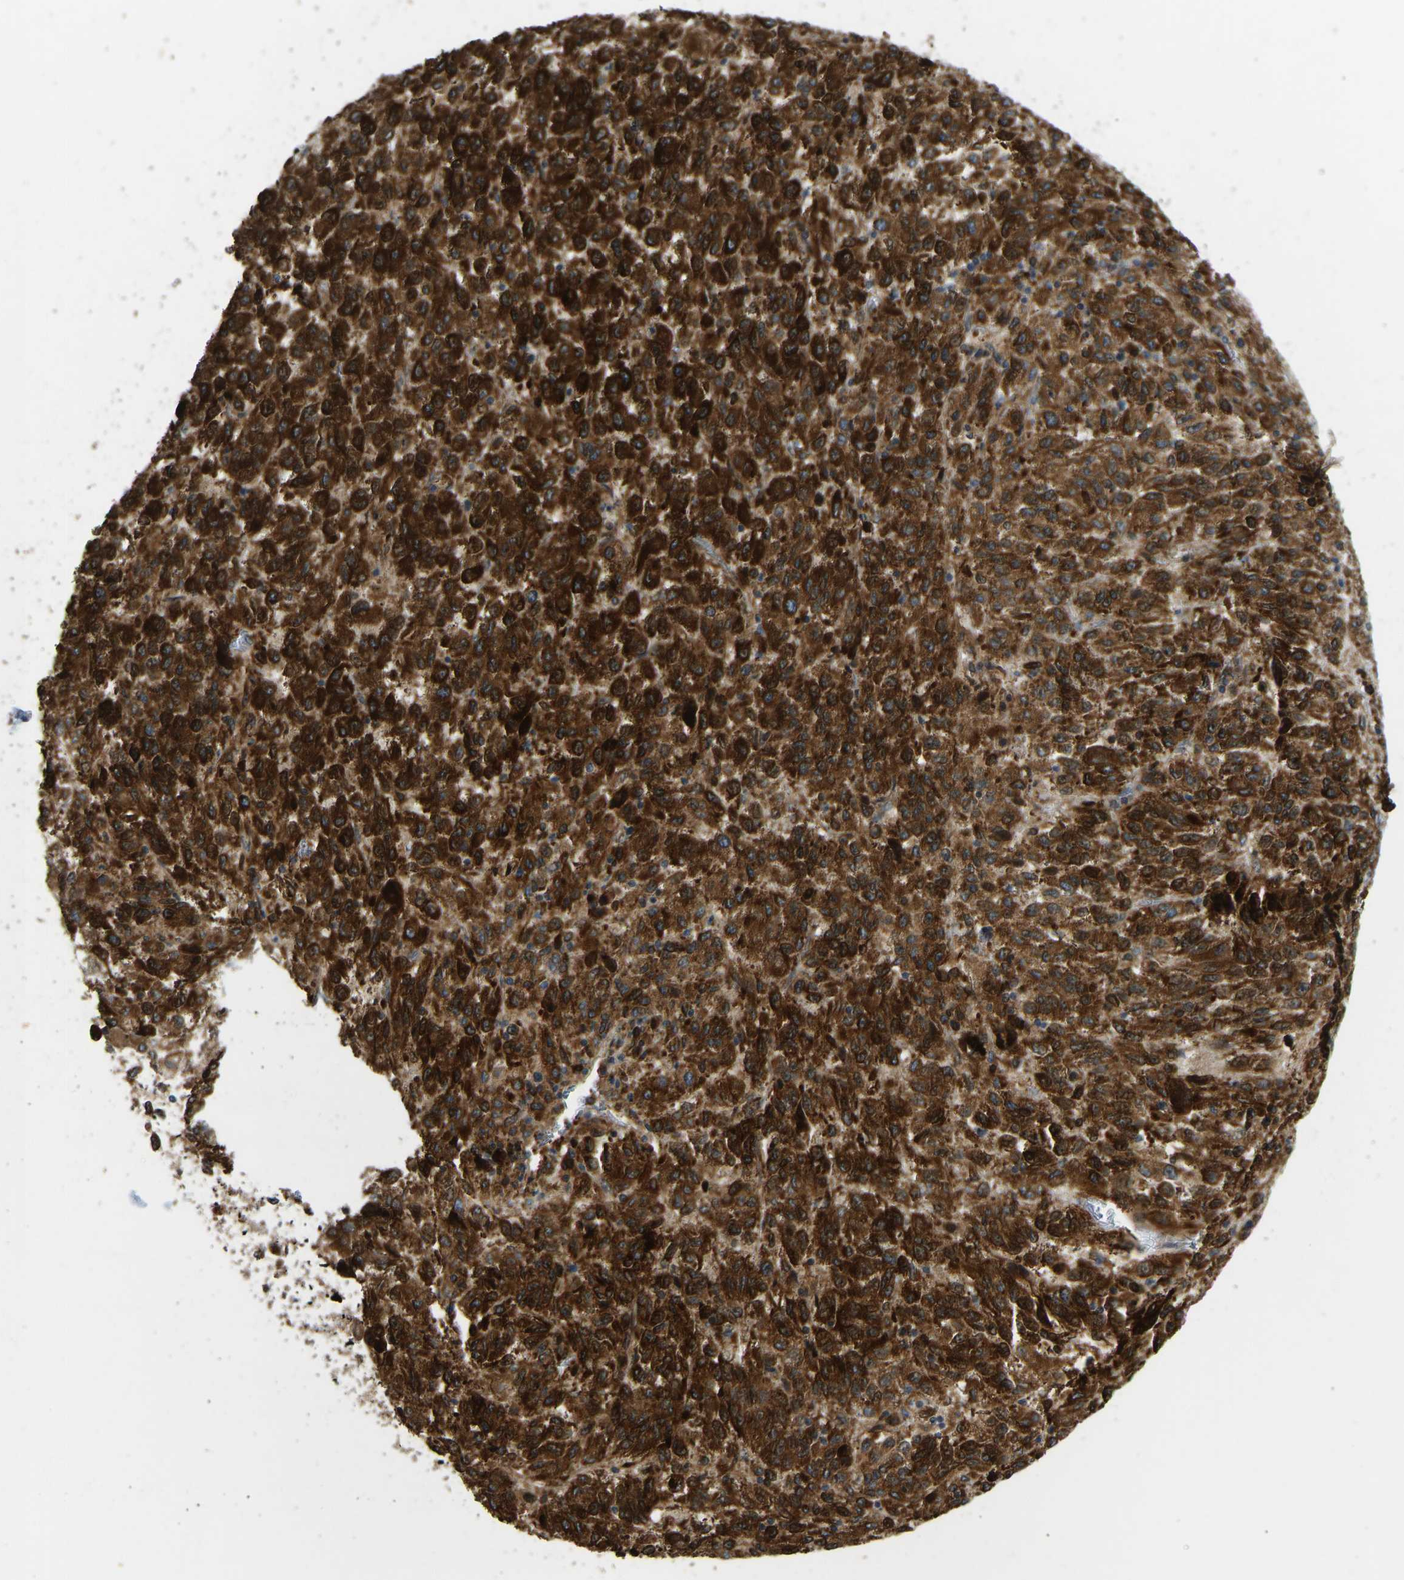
{"staining": {"intensity": "strong", "quantity": ">75%", "location": "cytoplasmic/membranous"}, "tissue": "melanoma", "cell_type": "Tumor cells", "image_type": "cancer", "snomed": [{"axis": "morphology", "description": "Malignant melanoma, Metastatic site"}, {"axis": "topography", "description": "Lung"}], "caption": "Human melanoma stained with a protein marker reveals strong staining in tumor cells.", "gene": "OS9", "patient": {"sex": "male", "age": 64}}